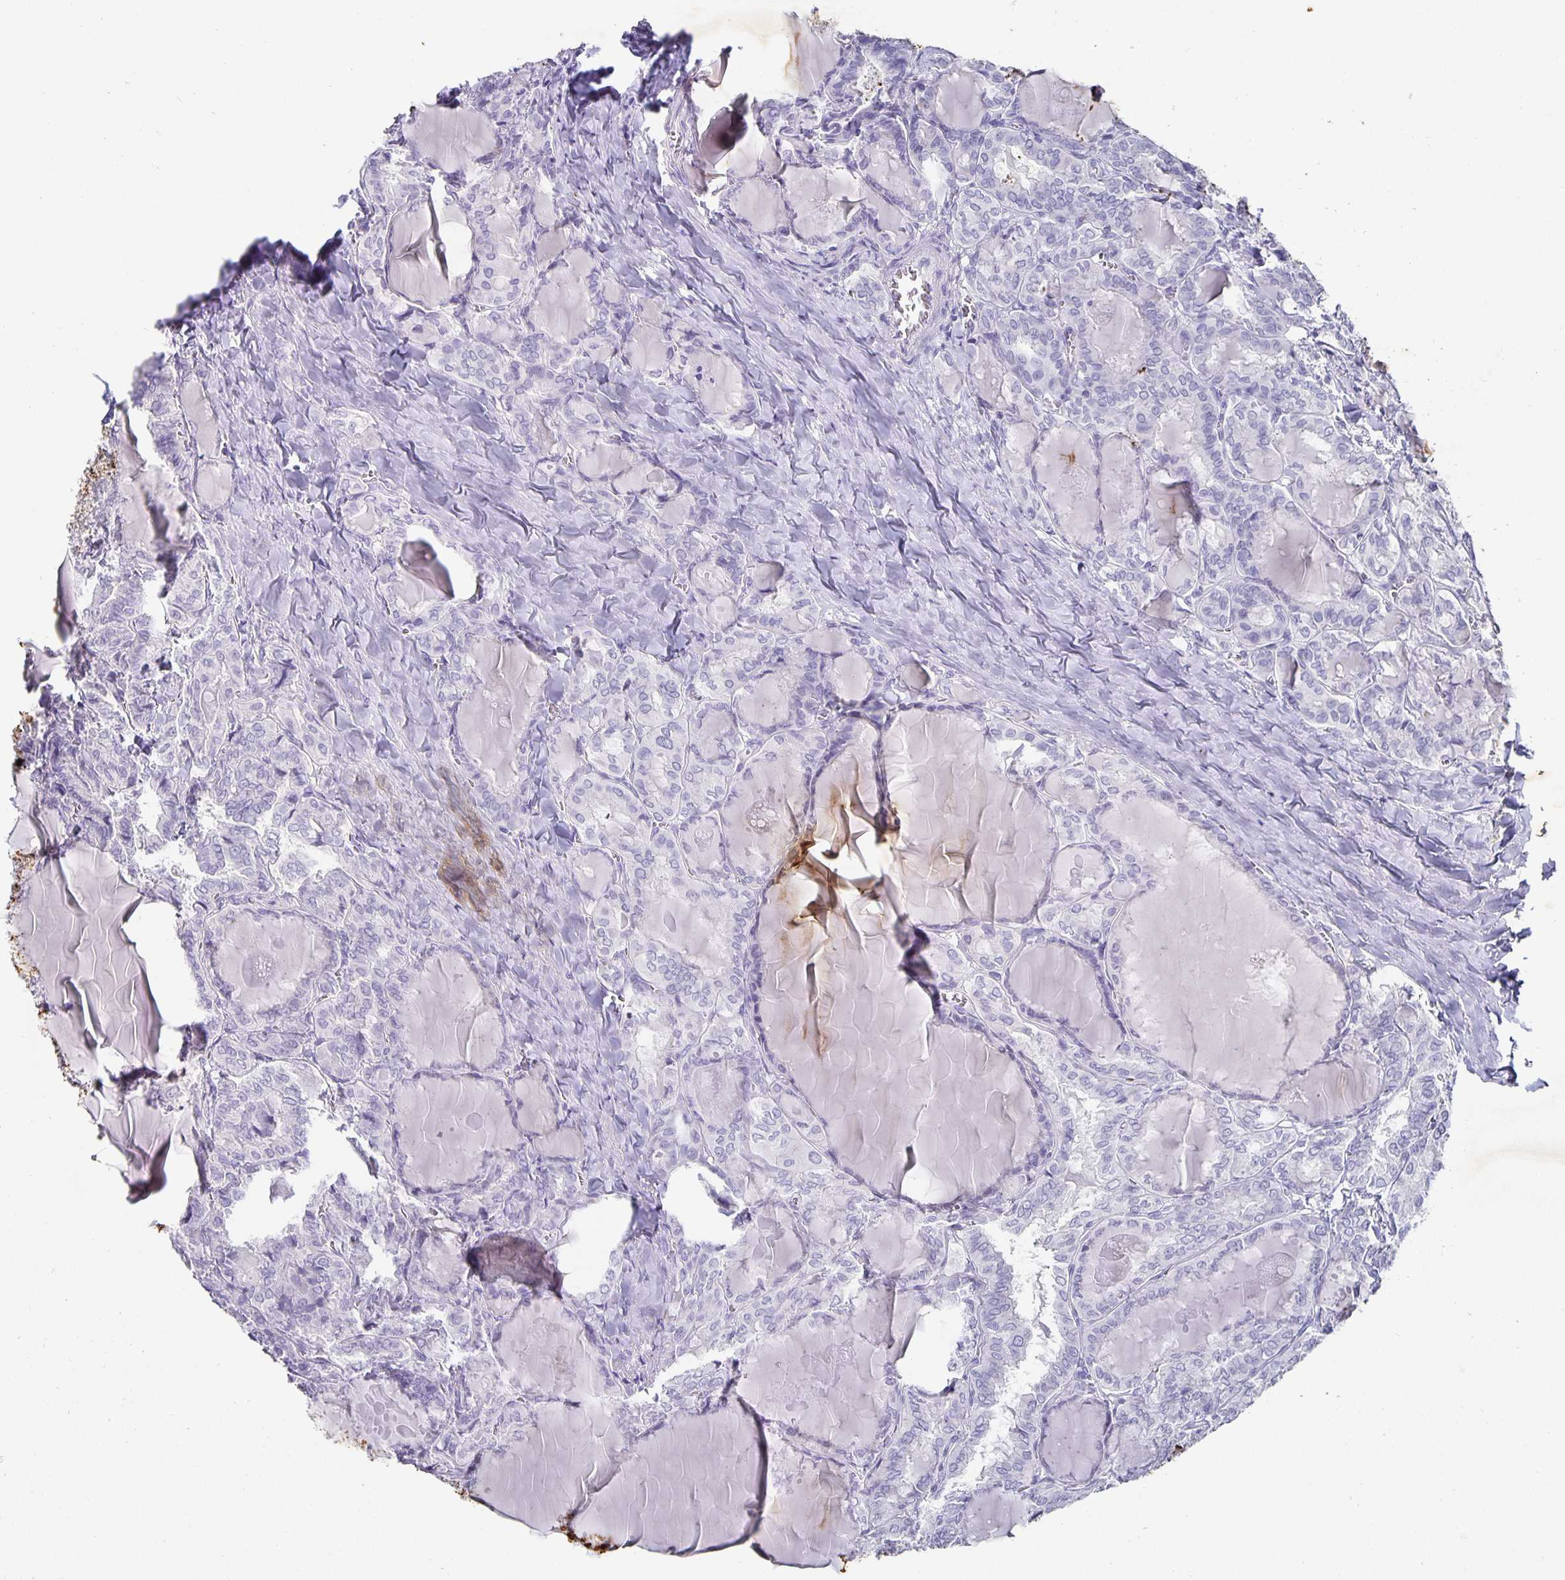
{"staining": {"intensity": "negative", "quantity": "none", "location": "none"}, "tissue": "thyroid cancer", "cell_type": "Tumor cells", "image_type": "cancer", "snomed": [{"axis": "morphology", "description": "Papillary adenocarcinoma, NOS"}, {"axis": "topography", "description": "Thyroid gland"}], "caption": "Protein analysis of thyroid cancer demonstrates no significant expression in tumor cells.", "gene": "CHGA", "patient": {"sex": "female", "age": 46}}